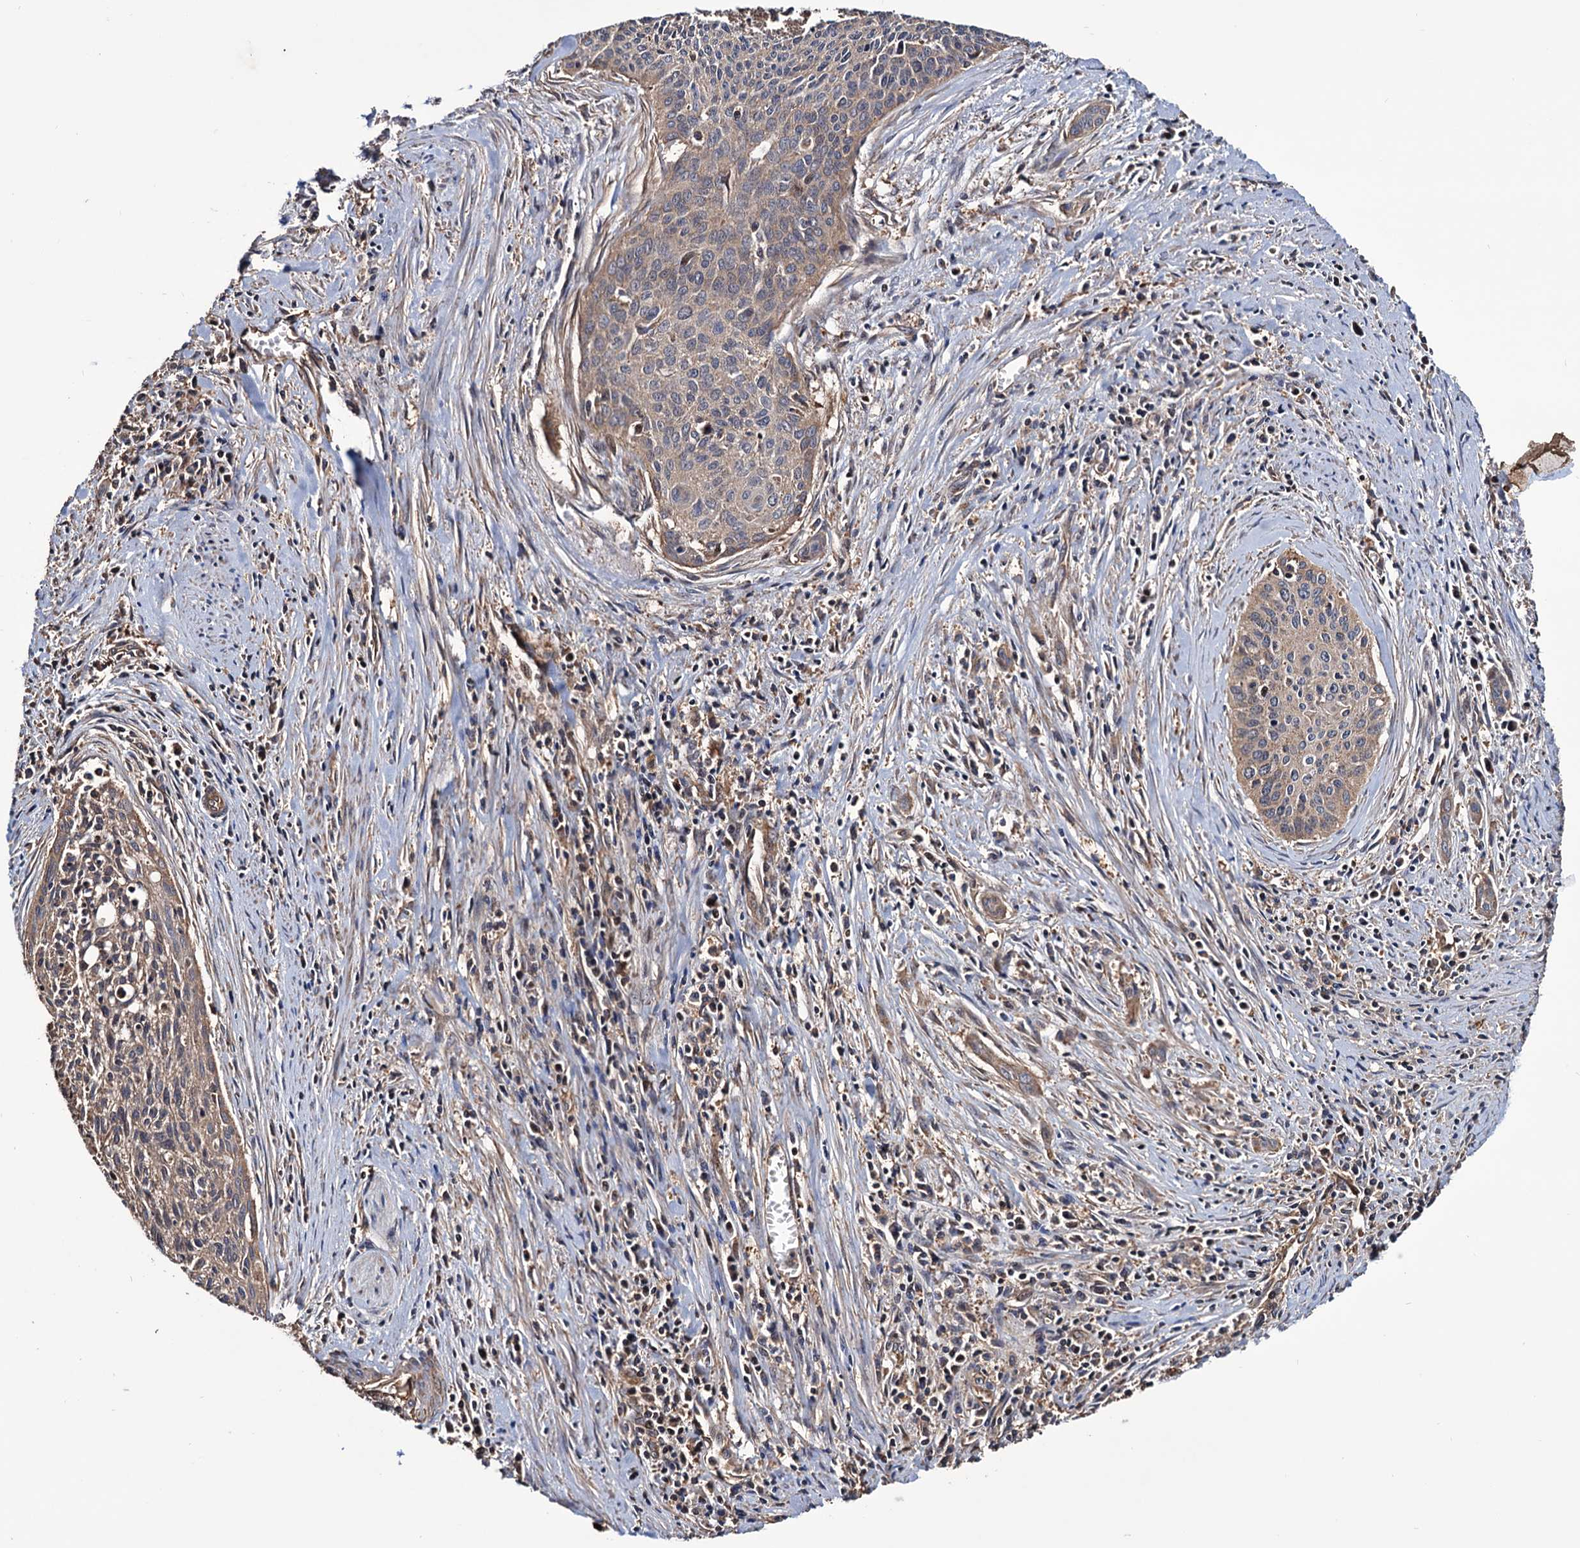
{"staining": {"intensity": "weak", "quantity": "25%-75%", "location": "cytoplasmic/membranous"}, "tissue": "cervical cancer", "cell_type": "Tumor cells", "image_type": "cancer", "snomed": [{"axis": "morphology", "description": "Squamous cell carcinoma, NOS"}, {"axis": "topography", "description": "Cervix"}], "caption": "Cervical squamous cell carcinoma stained with DAB immunohistochemistry reveals low levels of weak cytoplasmic/membranous expression in approximately 25%-75% of tumor cells.", "gene": "MRPL42", "patient": {"sex": "female", "age": 55}}